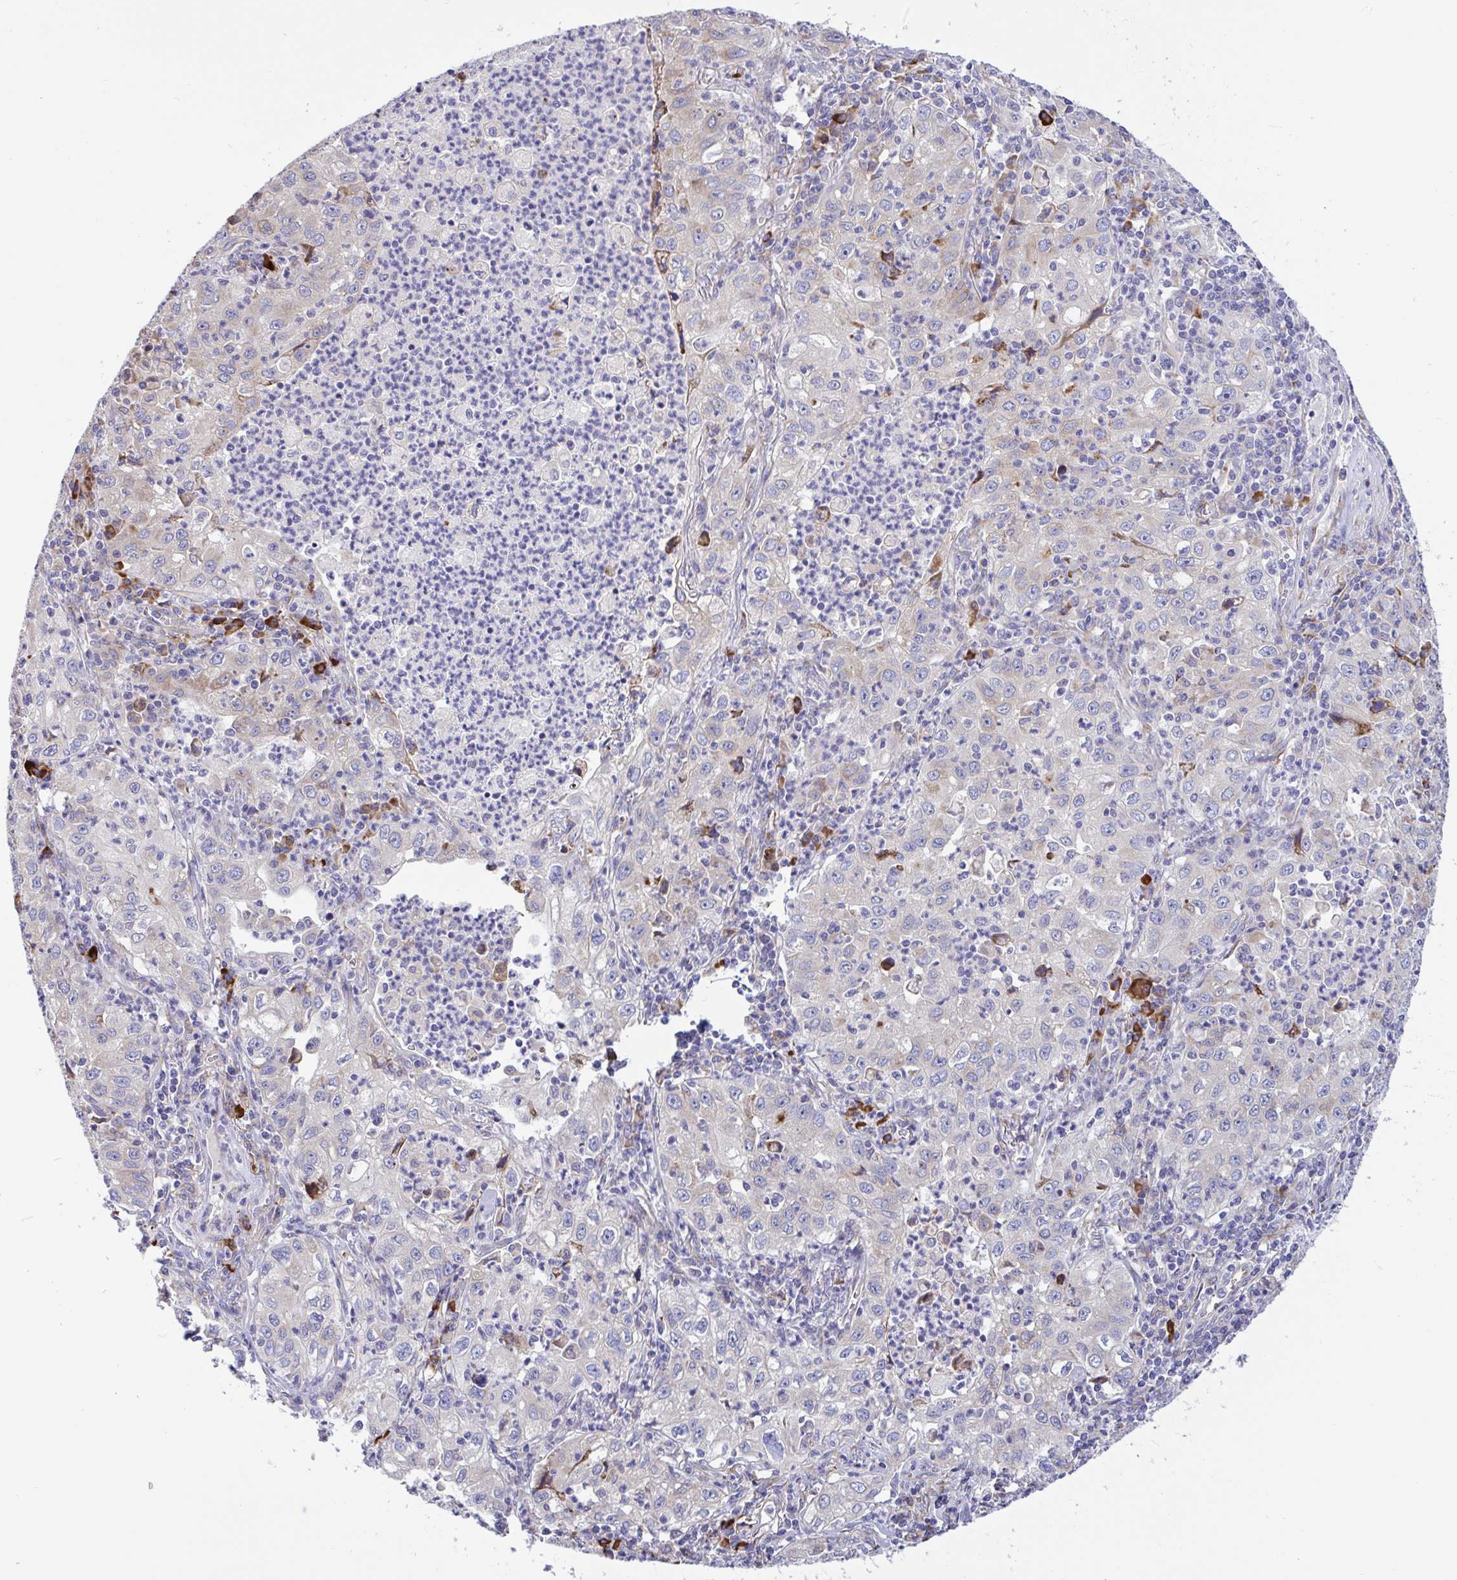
{"staining": {"intensity": "weak", "quantity": "<25%", "location": "cytoplasmic/membranous"}, "tissue": "lung cancer", "cell_type": "Tumor cells", "image_type": "cancer", "snomed": [{"axis": "morphology", "description": "Squamous cell carcinoma, NOS"}, {"axis": "topography", "description": "Lung"}], "caption": "IHC of lung cancer shows no positivity in tumor cells. The staining was performed using DAB to visualize the protein expression in brown, while the nuclei were stained in blue with hematoxylin (Magnification: 20x).", "gene": "DSC3", "patient": {"sex": "male", "age": 71}}